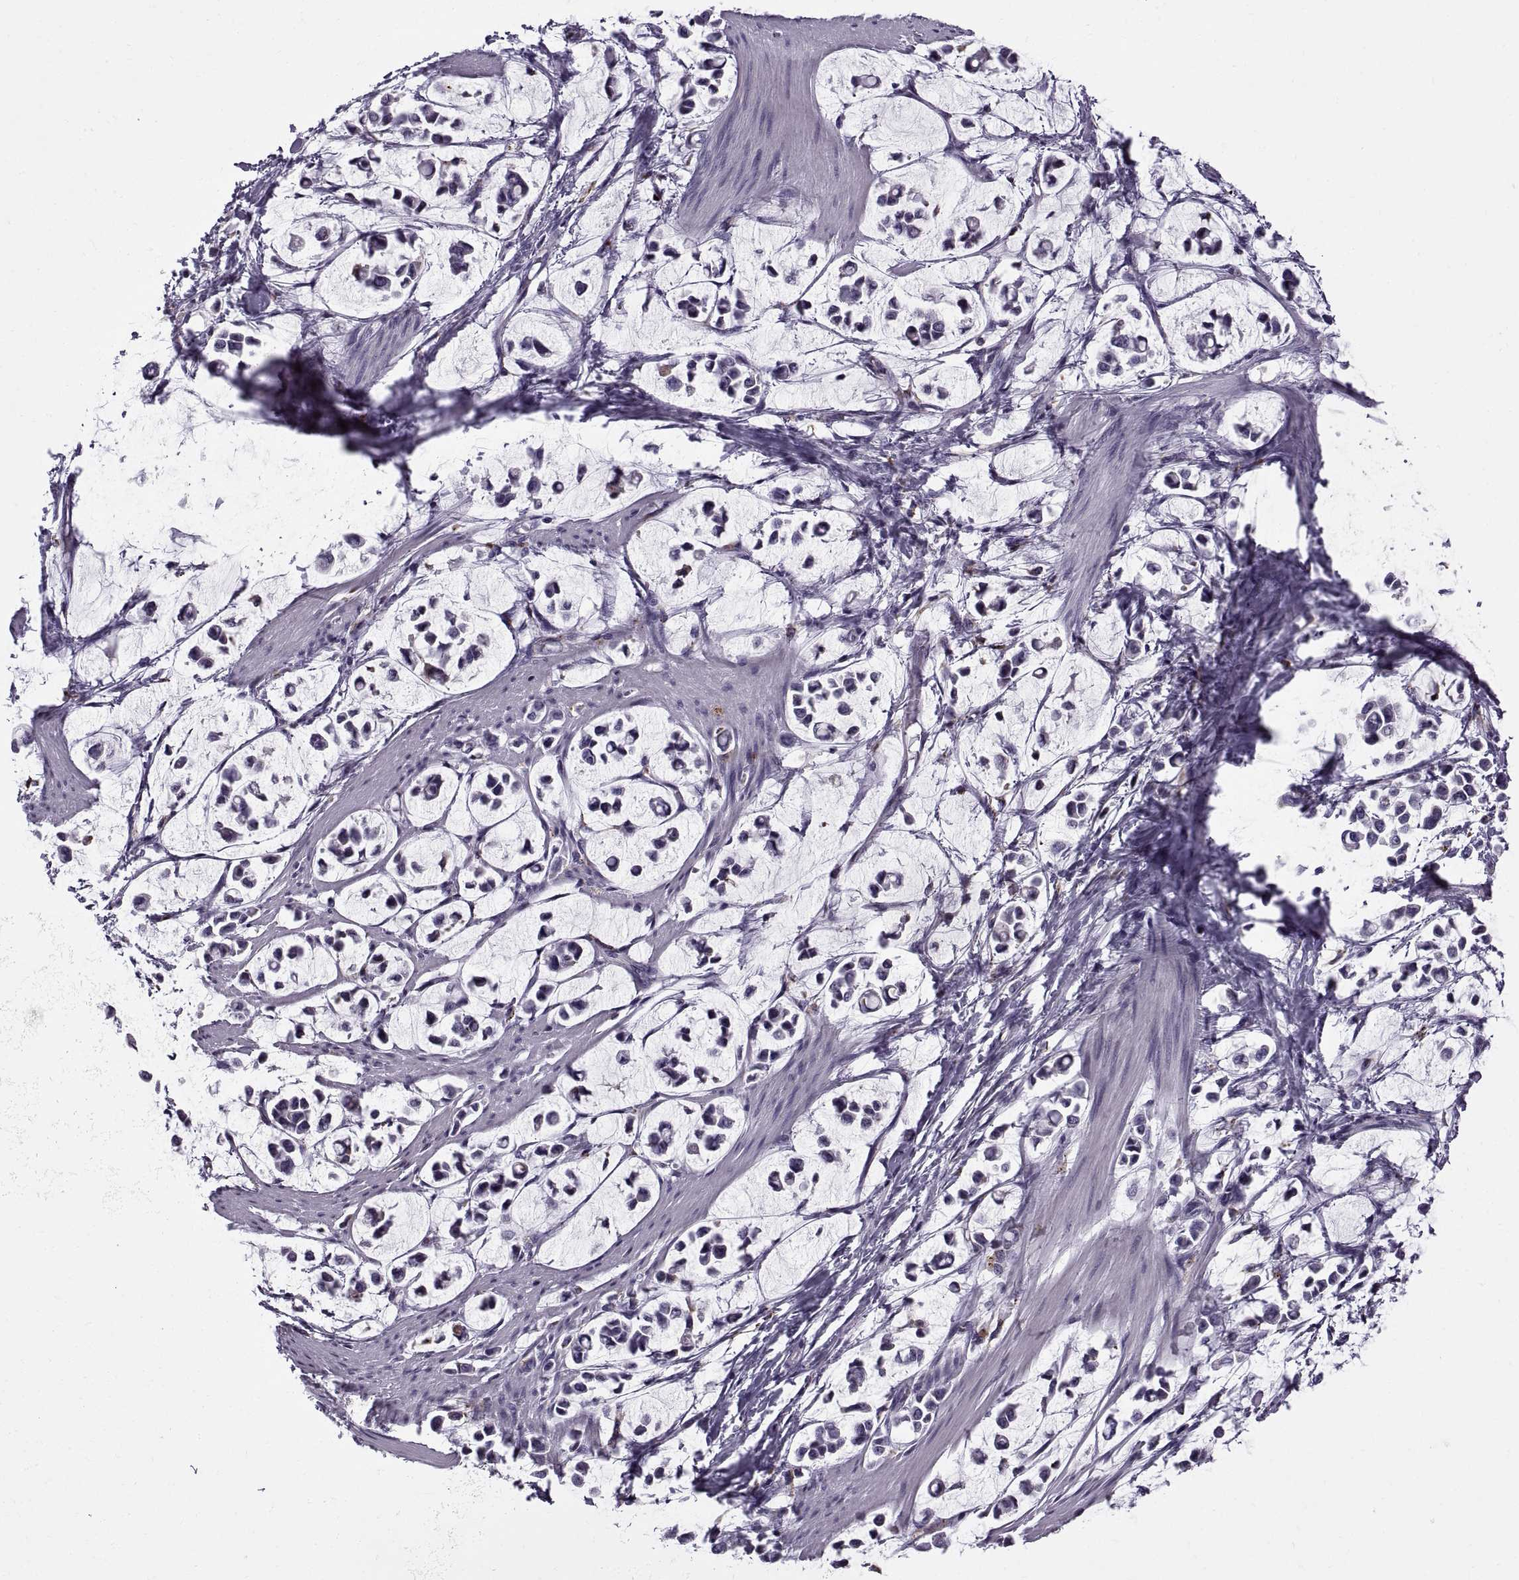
{"staining": {"intensity": "negative", "quantity": "none", "location": "none"}, "tissue": "stomach cancer", "cell_type": "Tumor cells", "image_type": "cancer", "snomed": [{"axis": "morphology", "description": "Adenocarcinoma, NOS"}, {"axis": "topography", "description": "Stomach"}], "caption": "Human stomach cancer stained for a protein using IHC reveals no positivity in tumor cells.", "gene": "CALCR", "patient": {"sex": "male", "age": 82}}